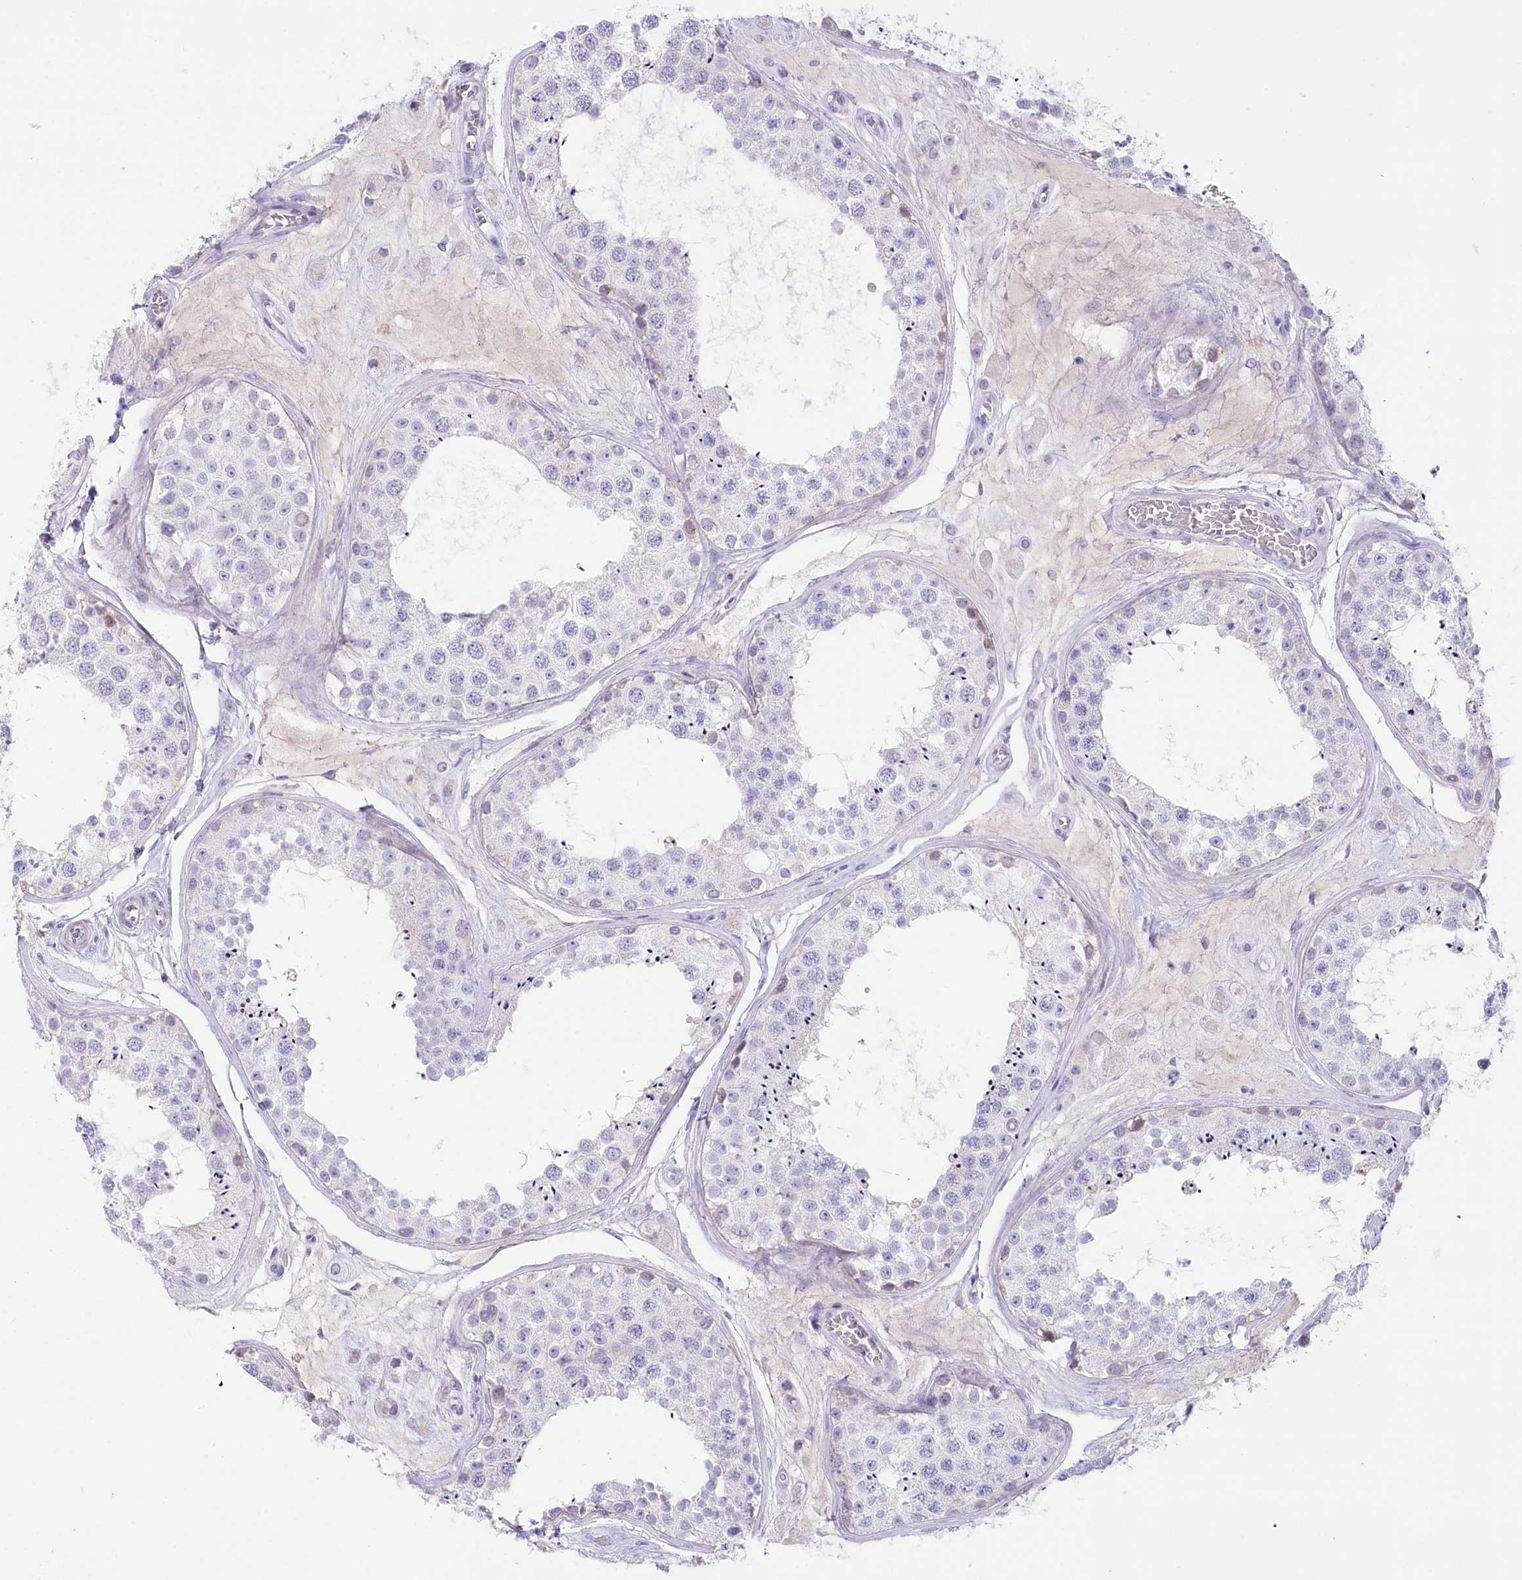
{"staining": {"intensity": "negative", "quantity": "none", "location": "none"}, "tissue": "testis", "cell_type": "Cells in seminiferous ducts", "image_type": "normal", "snomed": [{"axis": "morphology", "description": "Normal tissue, NOS"}, {"axis": "topography", "description": "Testis"}], "caption": "Cells in seminiferous ducts show no significant expression in unremarkable testis. The staining was performed using DAB to visualize the protein expression in brown, while the nuclei were stained in blue with hematoxylin (Magnification: 20x).", "gene": "MYOZ1", "patient": {"sex": "male", "age": 25}}